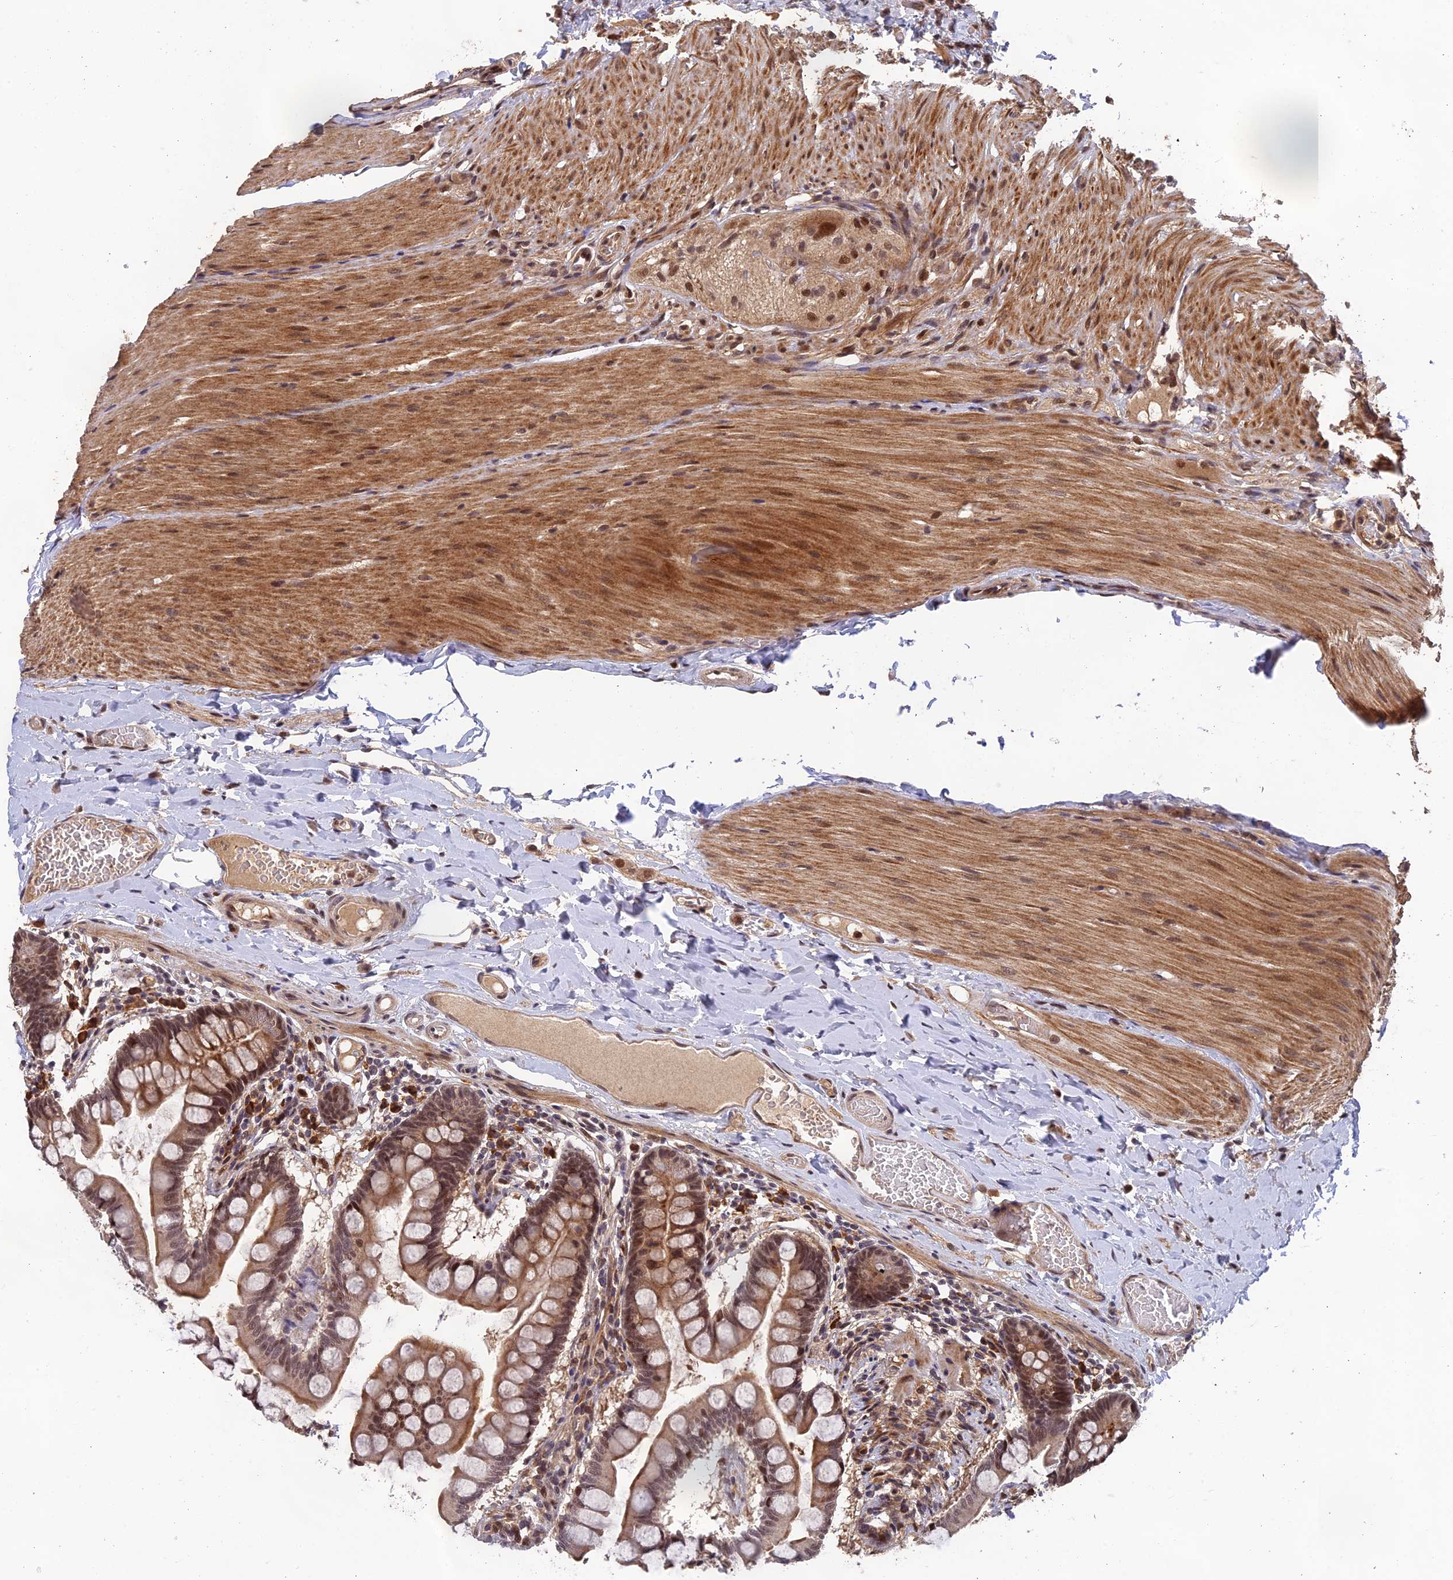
{"staining": {"intensity": "moderate", "quantity": ">75%", "location": "cytoplasmic/membranous,nuclear"}, "tissue": "small intestine", "cell_type": "Glandular cells", "image_type": "normal", "snomed": [{"axis": "morphology", "description": "Normal tissue, NOS"}, {"axis": "topography", "description": "Small intestine"}], "caption": "Unremarkable small intestine reveals moderate cytoplasmic/membranous,nuclear expression in approximately >75% of glandular cells.", "gene": "OSBPL1A", "patient": {"sex": "male", "age": 41}}